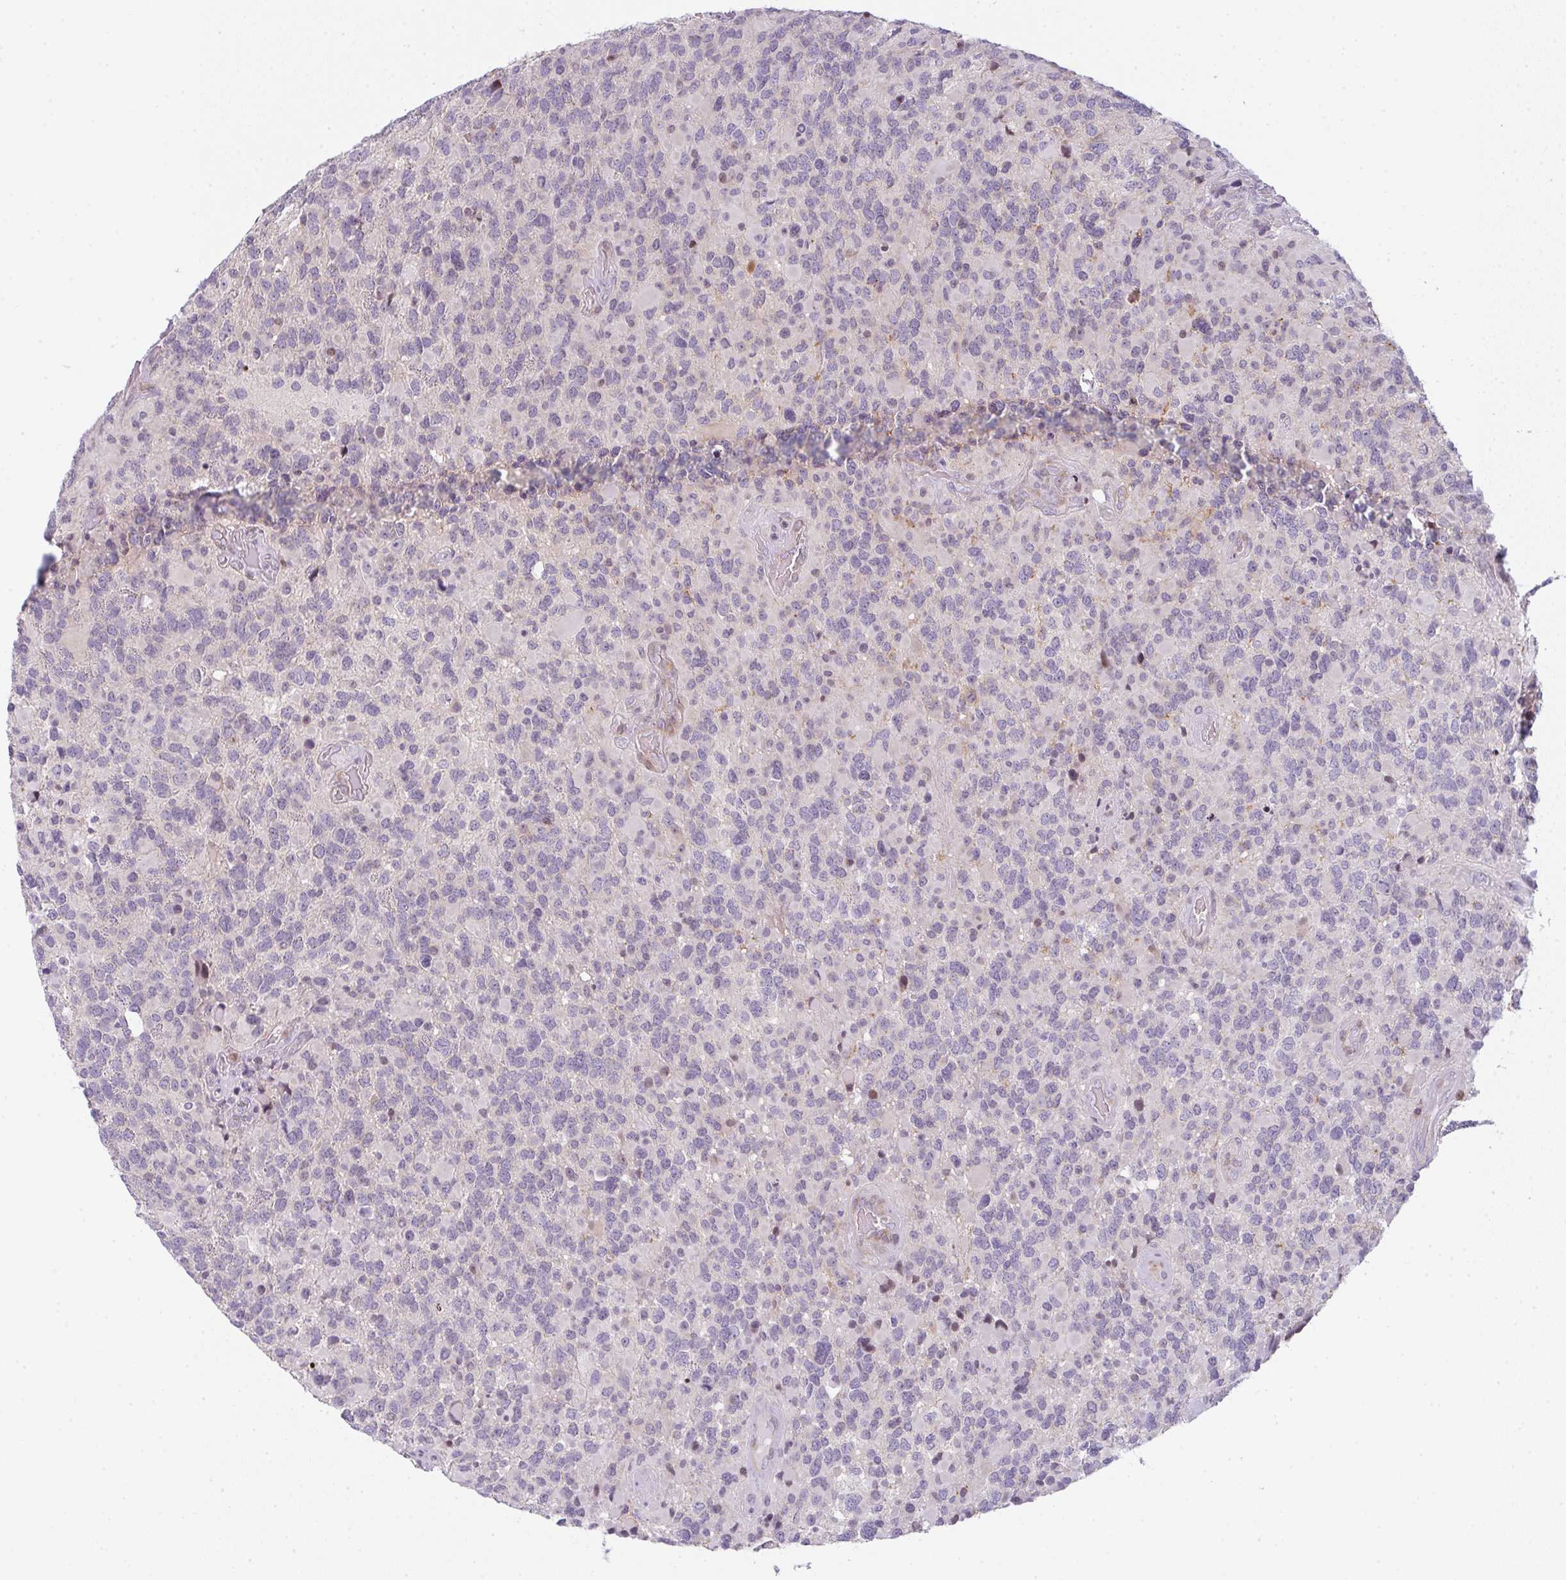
{"staining": {"intensity": "negative", "quantity": "none", "location": "none"}, "tissue": "glioma", "cell_type": "Tumor cells", "image_type": "cancer", "snomed": [{"axis": "morphology", "description": "Glioma, malignant, High grade"}, {"axis": "topography", "description": "Brain"}], "caption": "A micrograph of malignant glioma (high-grade) stained for a protein exhibits no brown staining in tumor cells. Nuclei are stained in blue.", "gene": "TMEM237", "patient": {"sex": "female", "age": 40}}